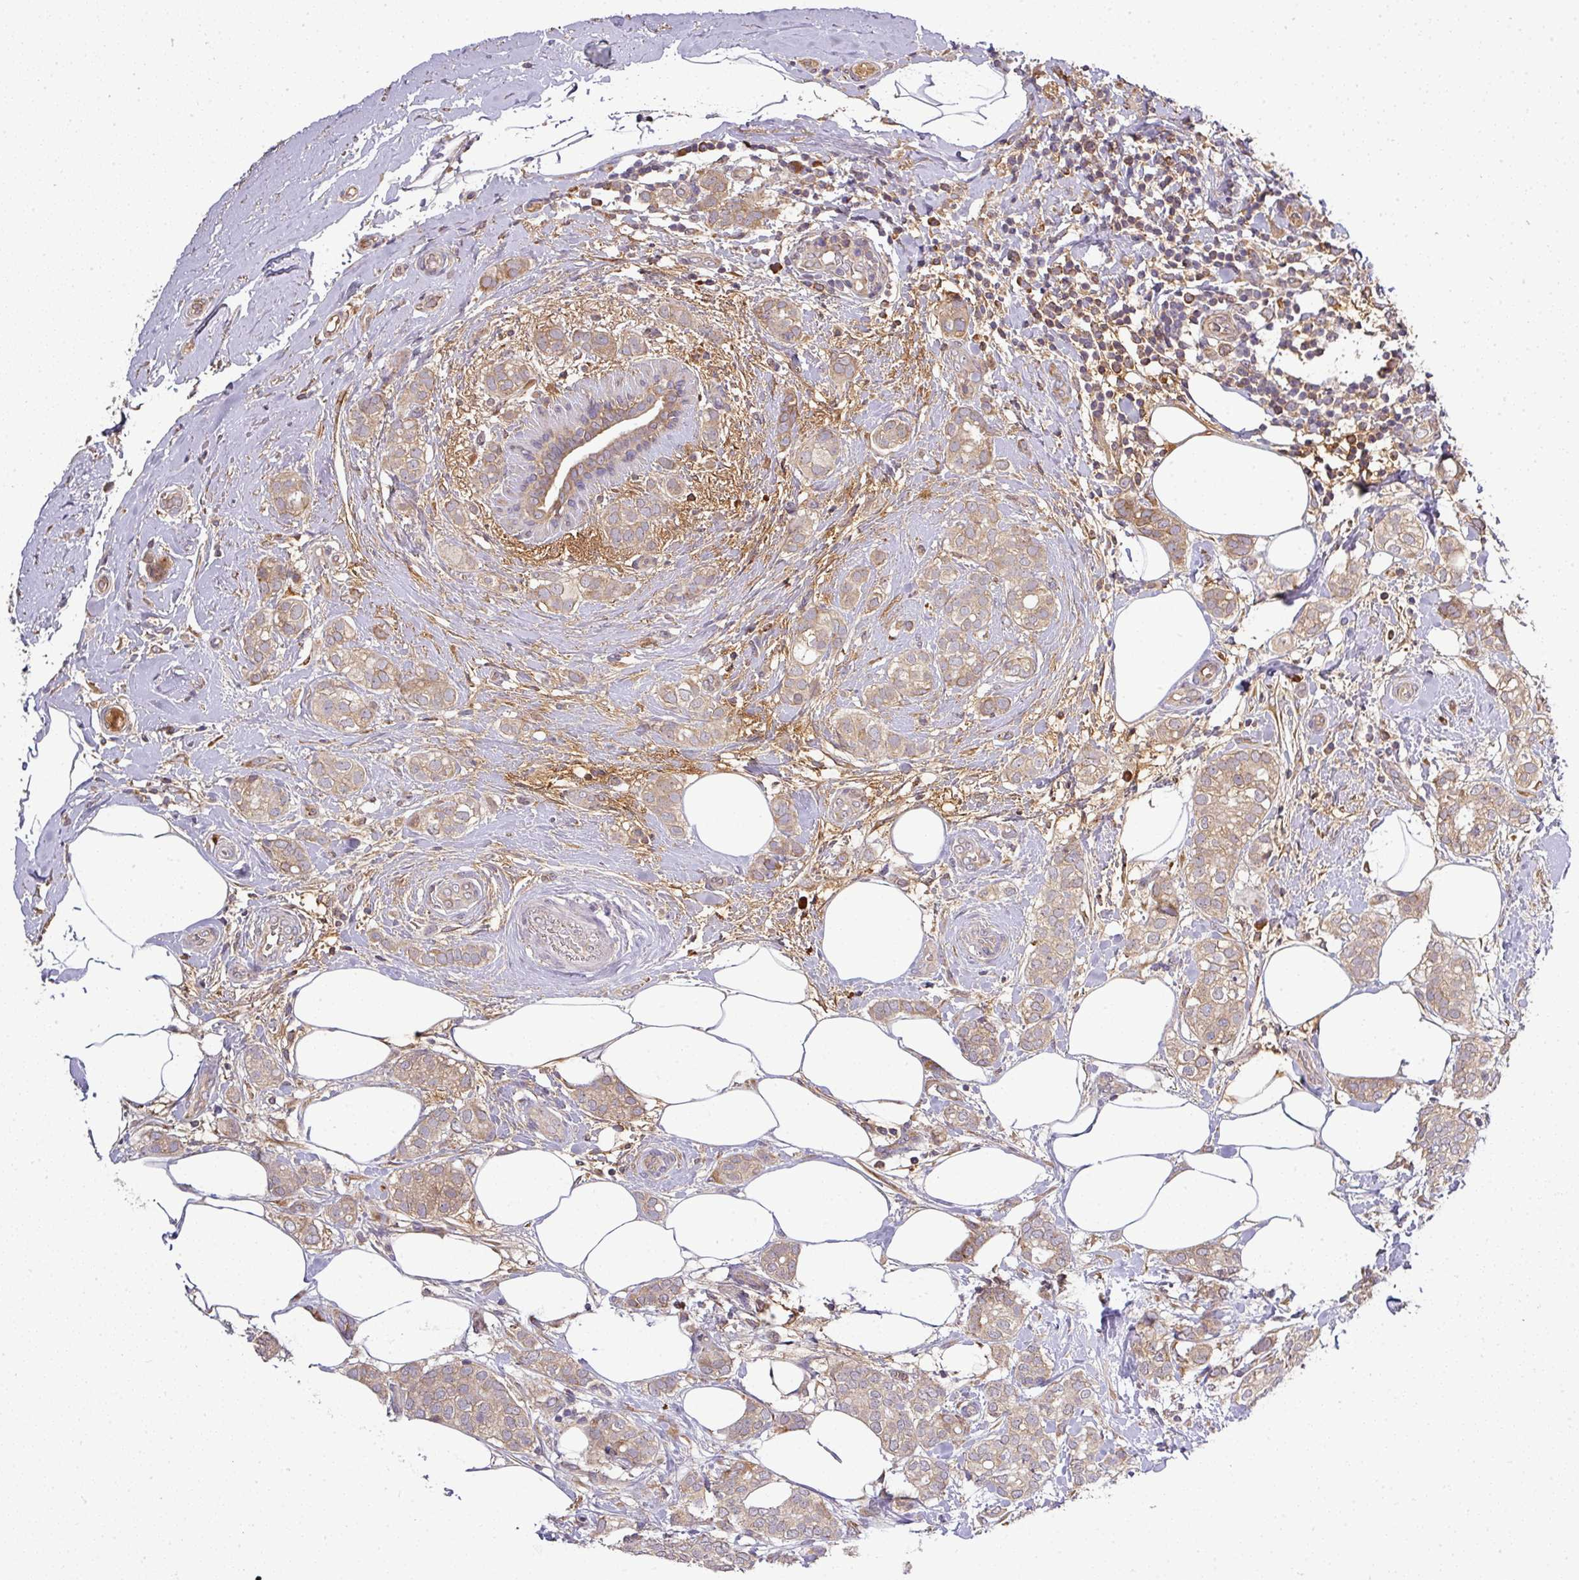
{"staining": {"intensity": "weak", "quantity": ">75%", "location": "cytoplasmic/membranous"}, "tissue": "breast cancer", "cell_type": "Tumor cells", "image_type": "cancer", "snomed": [{"axis": "morphology", "description": "Duct carcinoma"}, {"axis": "topography", "description": "Breast"}], "caption": "Immunohistochemistry (IHC) (DAB) staining of breast invasive ductal carcinoma exhibits weak cytoplasmic/membranous protein positivity in approximately >75% of tumor cells.", "gene": "GALP", "patient": {"sex": "female", "age": 73}}